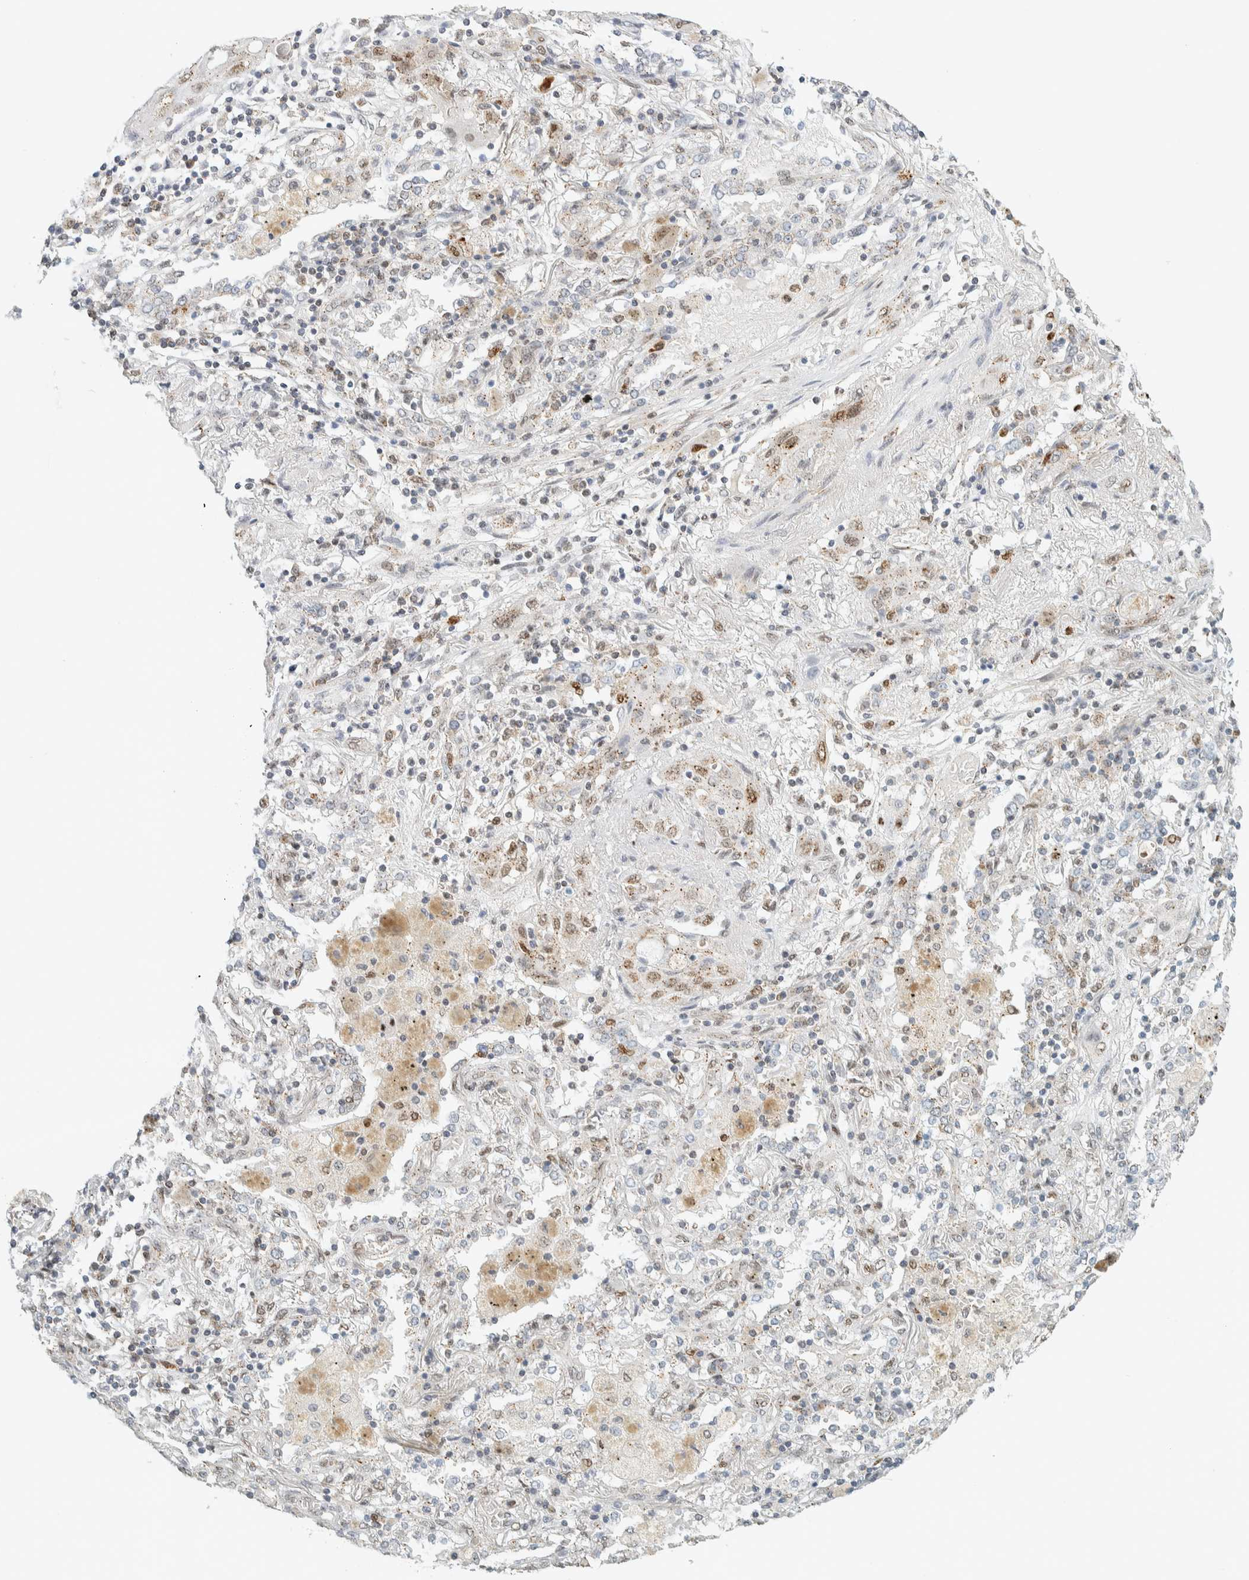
{"staining": {"intensity": "negative", "quantity": "none", "location": "none"}, "tissue": "lung cancer", "cell_type": "Tumor cells", "image_type": "cancer", "snomed": [{"axis": "morphology", "description": "Squamous cell carcinoma, NOS"}, {"axis": "topography", "description": "Lung"}], "caption": "Immunohistochemistry (IHC) of lung cancer (squamous cell carcinoma) reveals no positivity in tumor cells.", "gene": "TFE3", "patient": {"sex": "female", "age": 47}}